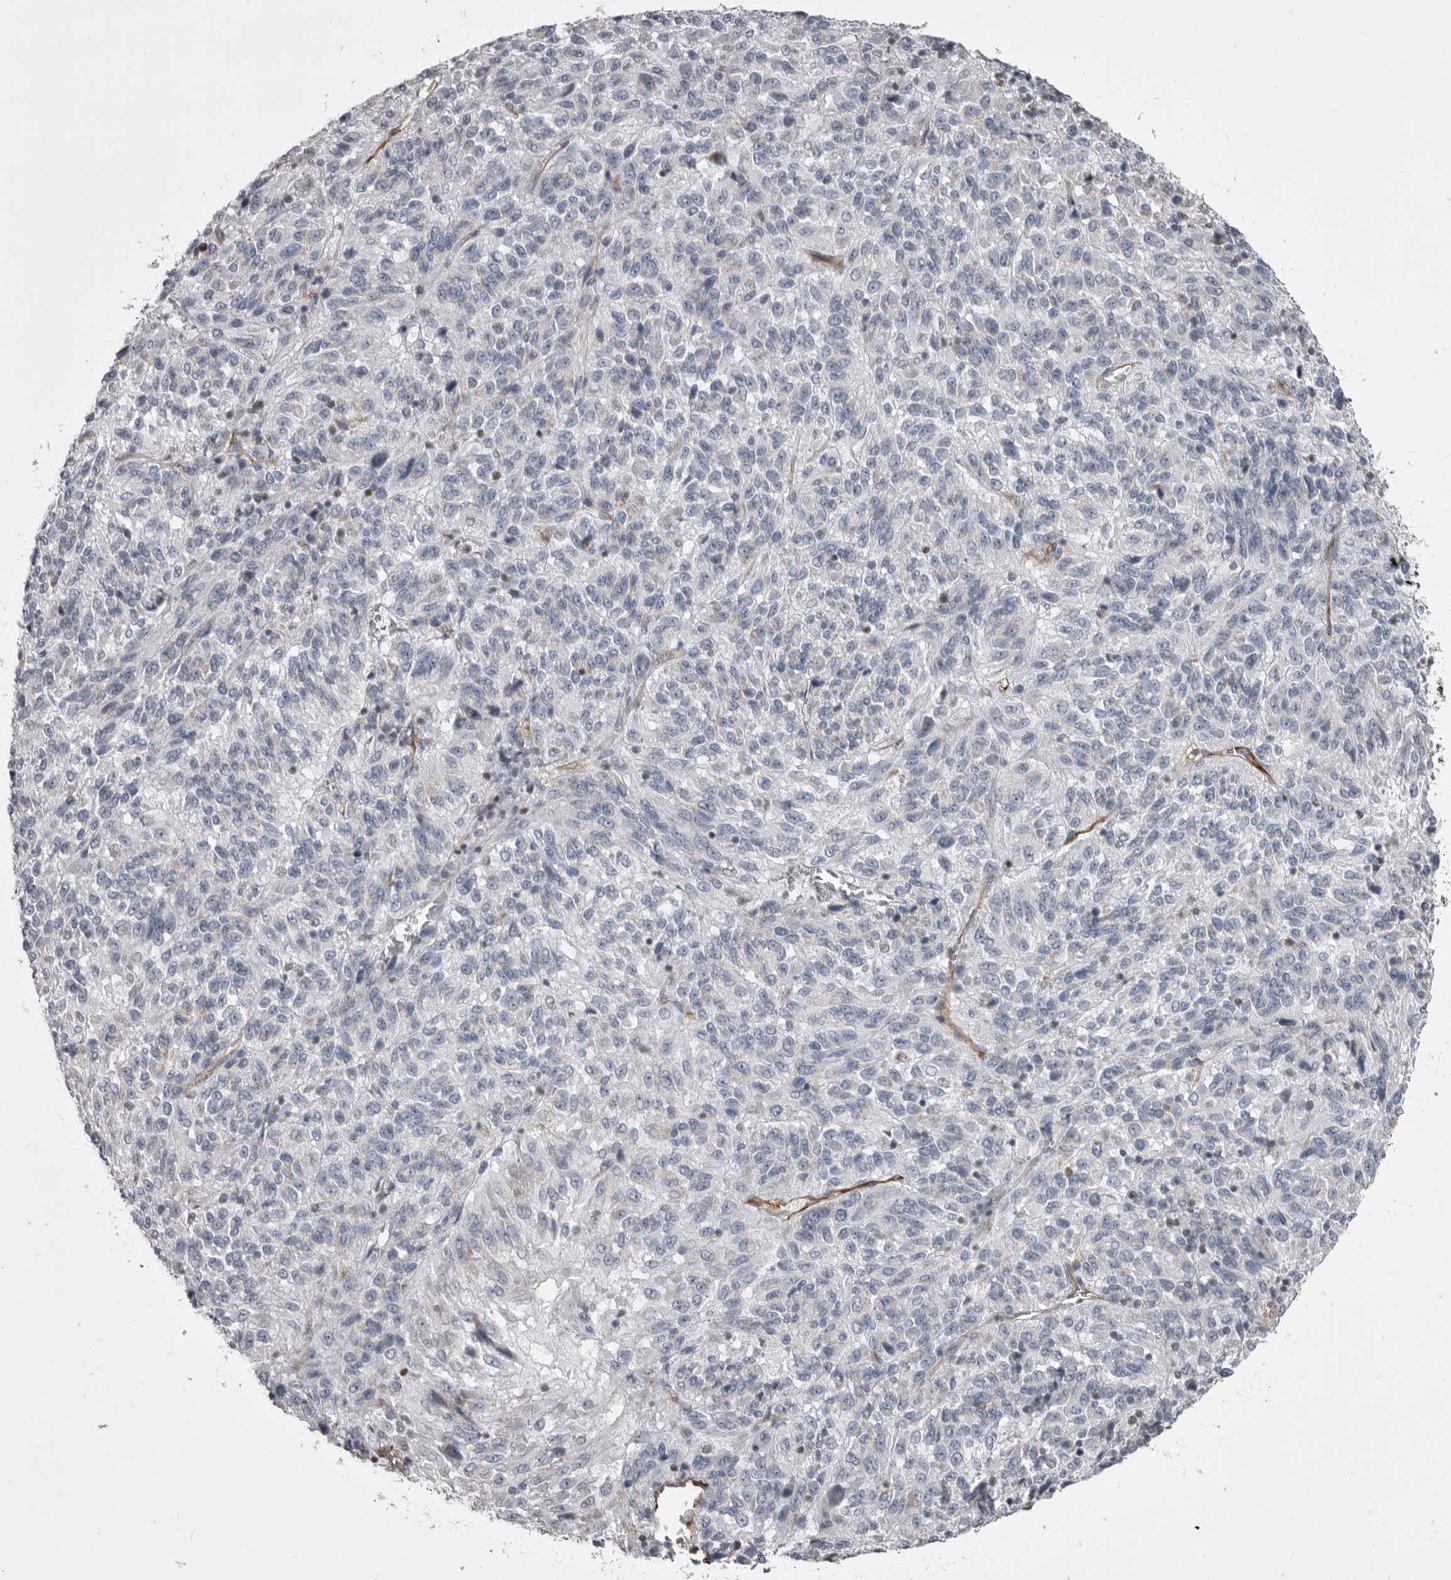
{"staining": {"intensity": "negative", "quantity": "none", "location": "none"}, "tissue": "melanoma", "cell_type": "Tumor cells", "image_type": "cancer", "snomed": [{"axis": "morphology", "description": "Malignant melanoma, Metastatic site"}, {"axis": "topography", "description": "Lung"}], "caption": "Photomicrograph shows no significant protein positivity in tumor cells of melanoma.", "gene": "OPLAH", "patient": {"sex": "male", "age": 64}}